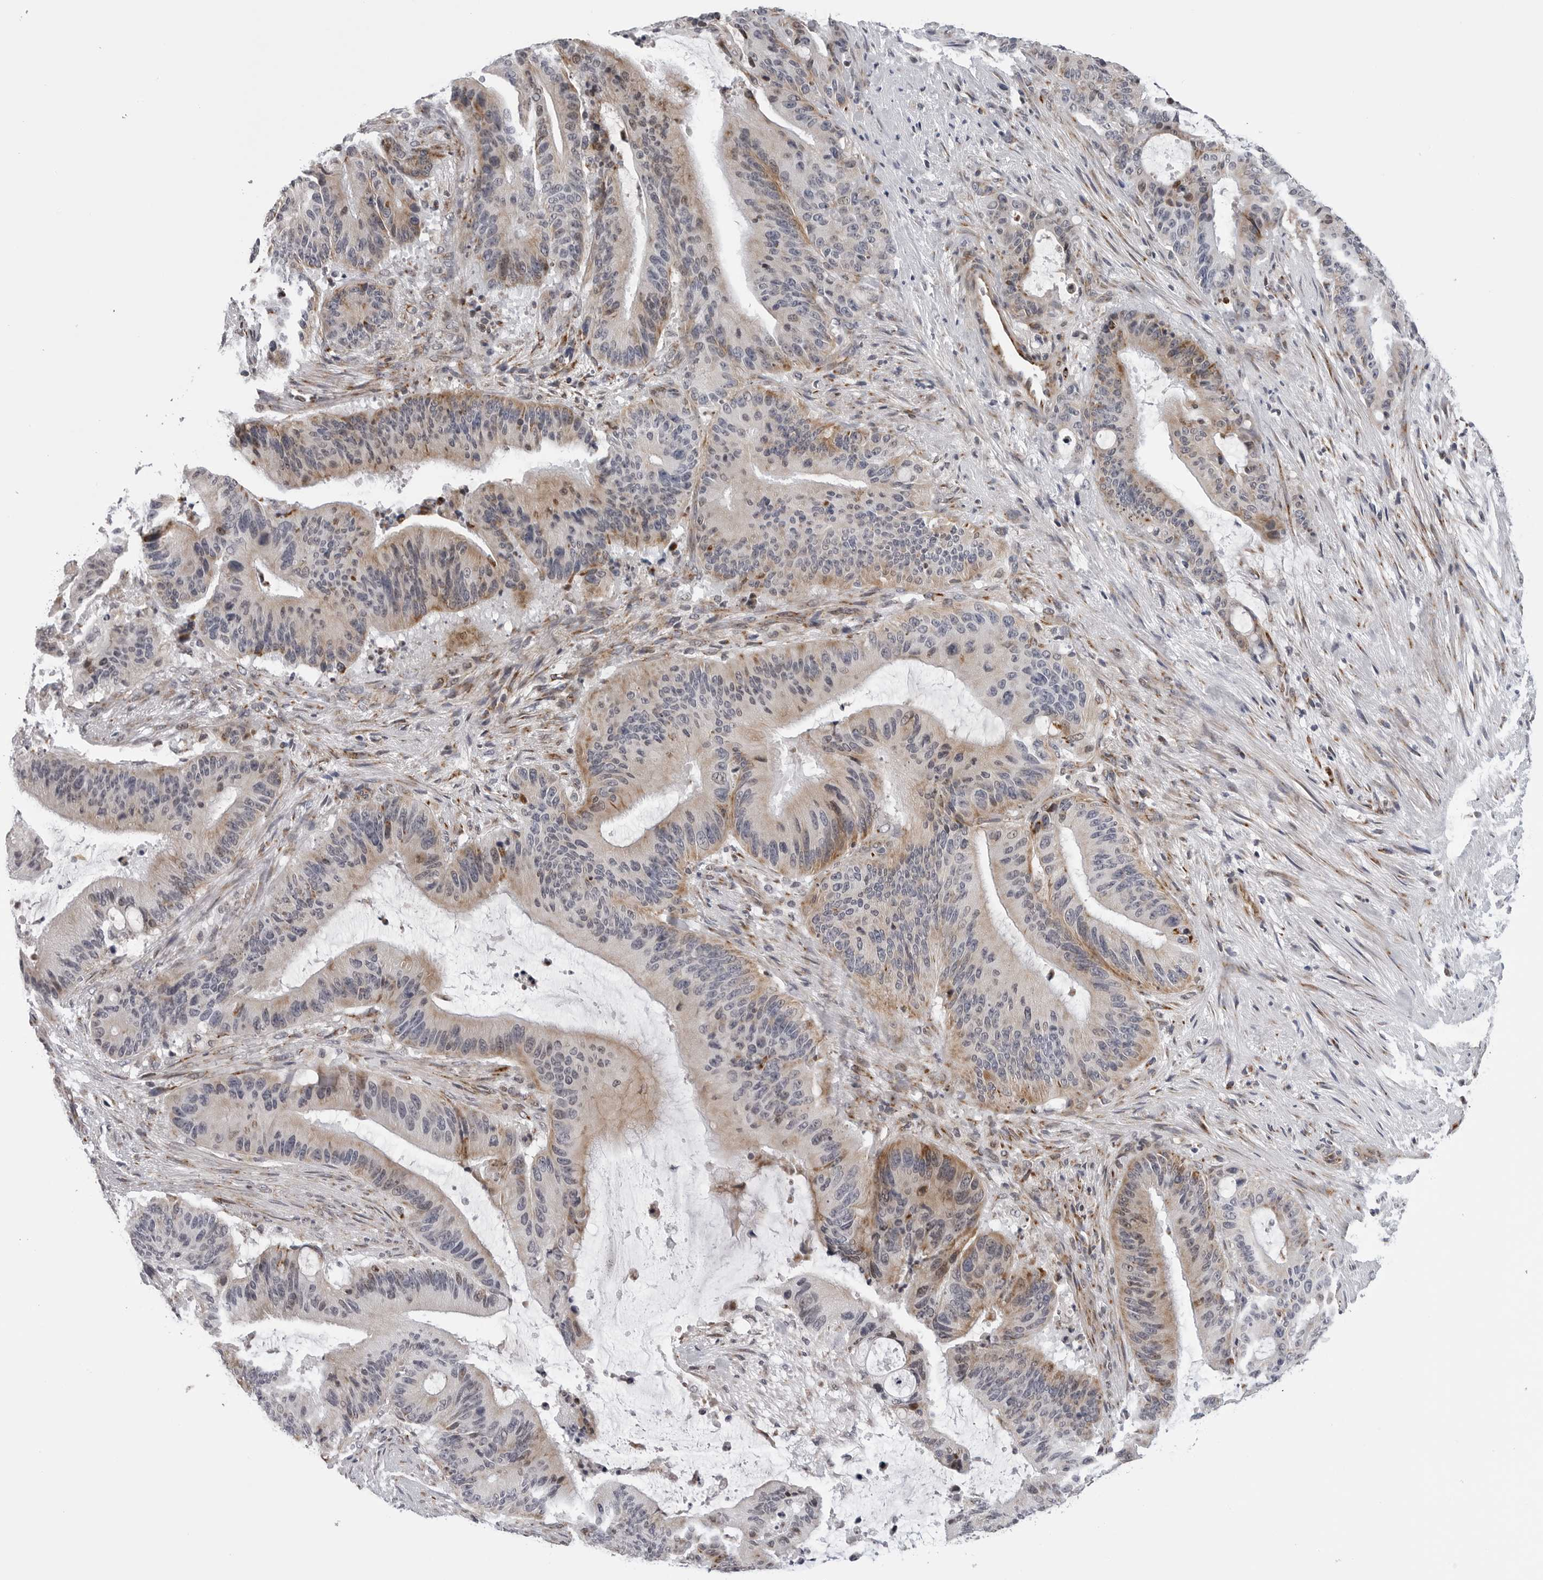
{"staining": {"intensity": "weak", "quantity": "25%-75%", "location": "cytoplasmic/membranous"}, "tissue": "liver cancer", "cell_type": "Tumor cells", "image_type": "cancer", "snomed": [{"axis": "morphology", "description": "Normal tissue, NOS"}, {"axis": "morphology", "description": "Cholangiocarcinoma"}, {"axis": "topography", "description": "Liver"}, {"axis": "topography", "description": "Peripheral nerve tissue"}], "caption": "Approximately 25%-75% of tumor cells in liver cancer (cholangiocarcinoma) display weak cytoplasmic/membranous protein expression as visualized by brown immunohistochemical staining.", "gene": "CDK20", "patient": {"sex": "female", "age": 73}}